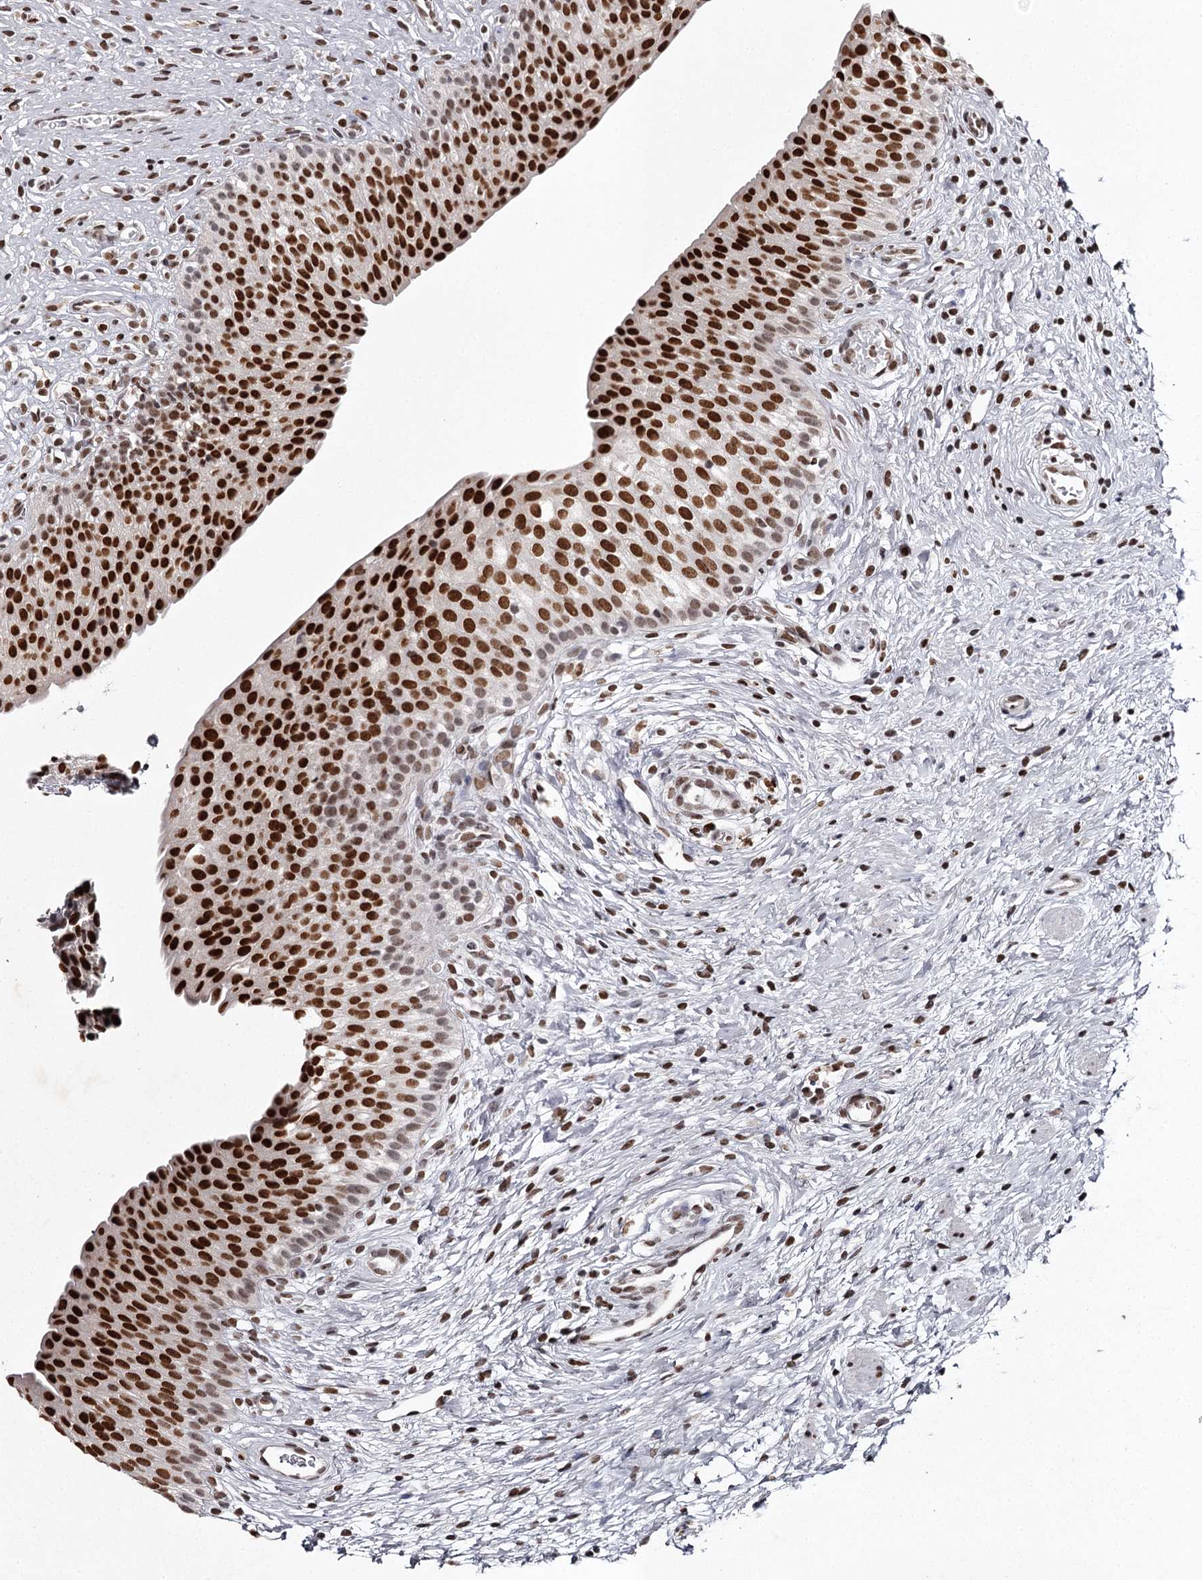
{"staining": {"intensity": "strong", "quantity": ">75%", "location": "nuclear"}, "tissue": "urinary bladder", "cell_type": "Urothelial cells", "image_type": "normal", "snomed": [{"axis": "morphology", "description": "Normal tissue, NOS"}, {"axis": "topography", "description": "Urinary bladder"}], "caption": "Immunohistochemical staining of unremarkable human urinary bladder shows >75% levels of strong nuclear protein positivity in approximately >75% of urothelial cells. The staining was performed using DAB, with brown indicating positive protein expression. Nuclei are stained blue with hematoxylin.", "gene": "PSPC1", "patient": {"sex": "male", "age": 1}}